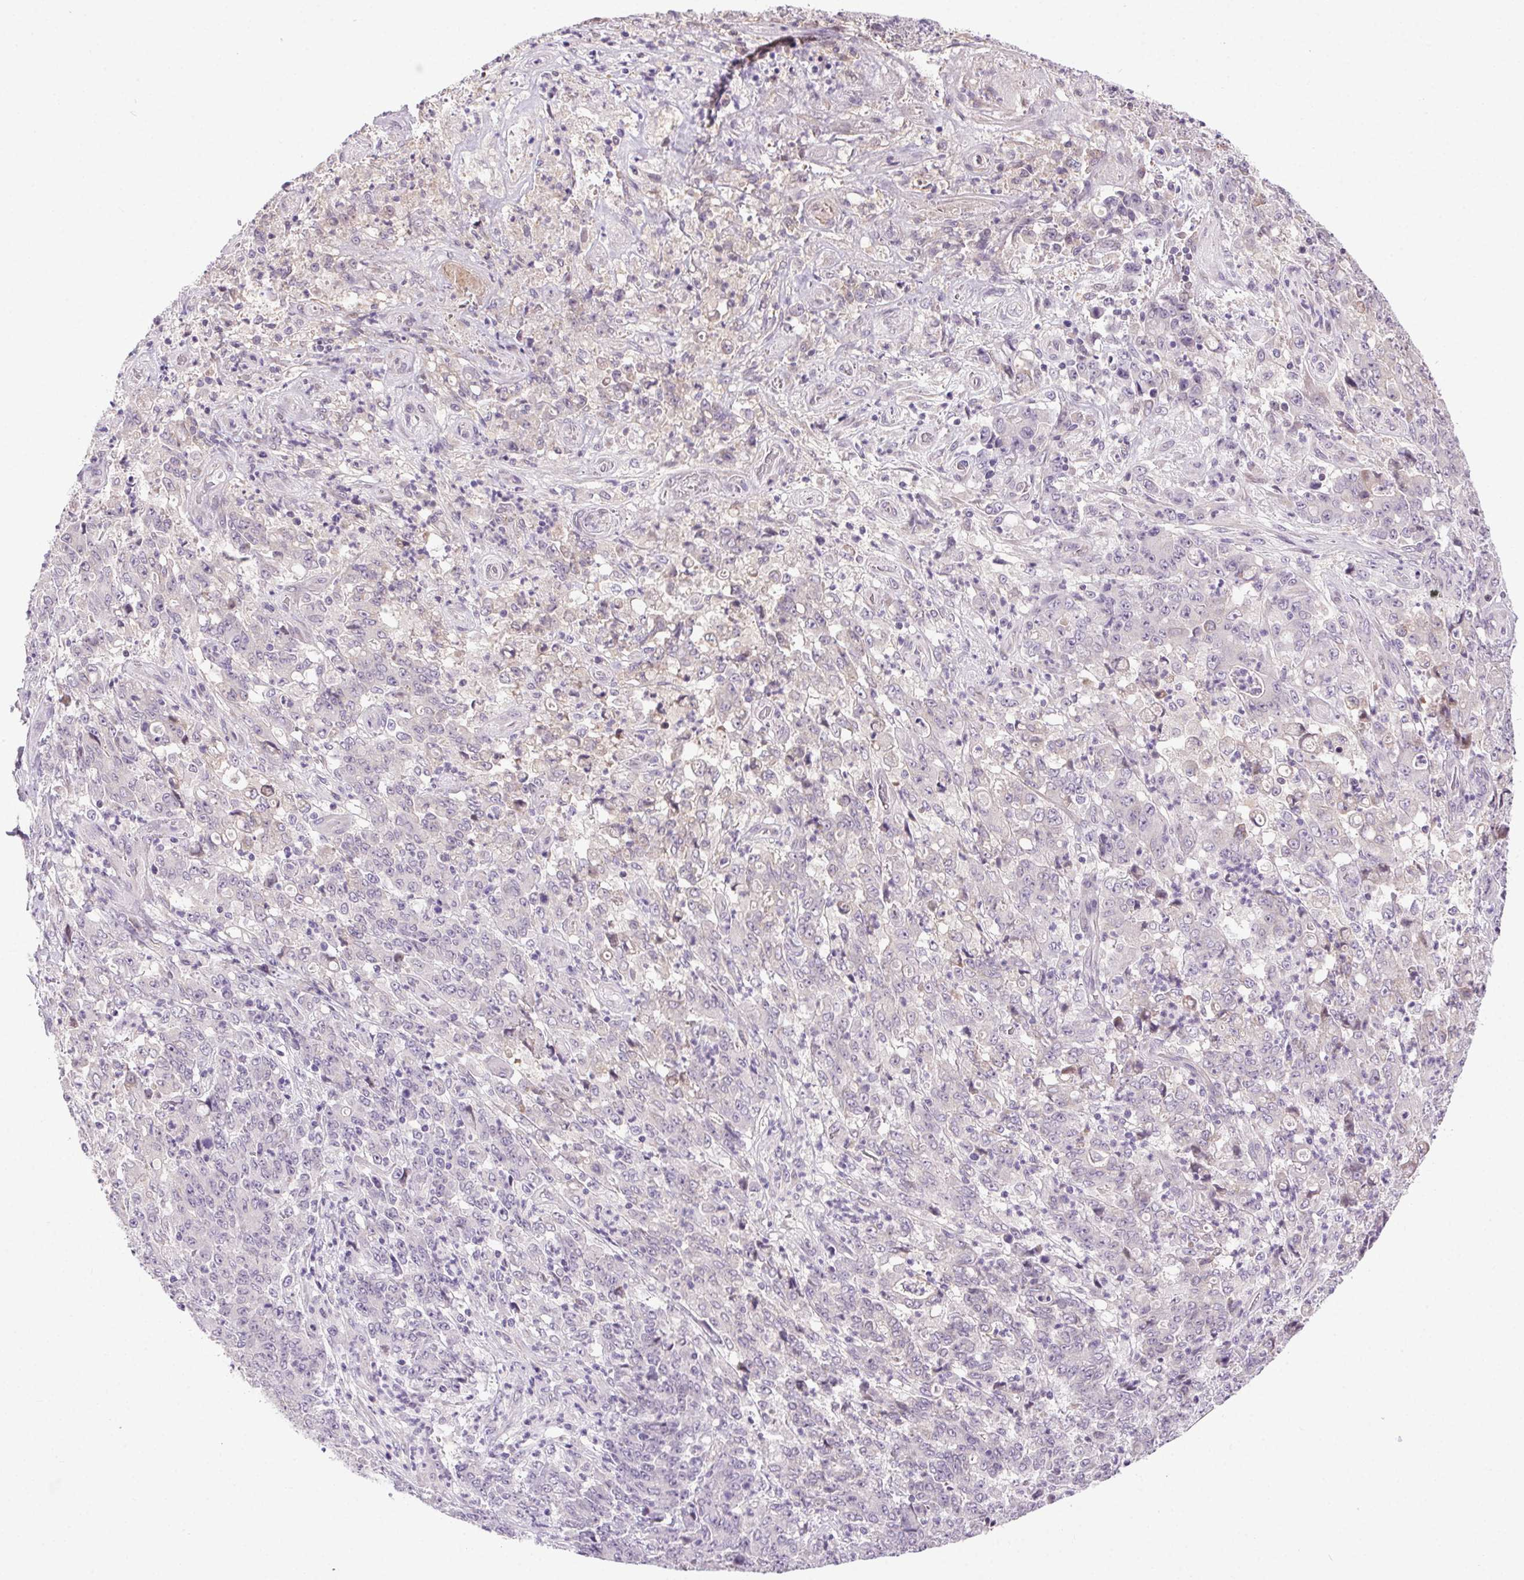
{"staining": {"intensity": "negative", "quantity": "none", "location": "none"}, "tissue": "stomach cancer", "cell_type": "Tumor cells", "image_type": "cancer", "snomed": [{"axis": "morphology", "description": "Adenocarcinoma, NOS"}, {"axis": "topography", "description": "Stomach, lower"}], "caption": "Immunohistochemical staining of human stomach adenocarcinoma displays no significant positivity in tumor cells.", "gene": "SYT11", "patient": {"sex": "female", "age": 71}}